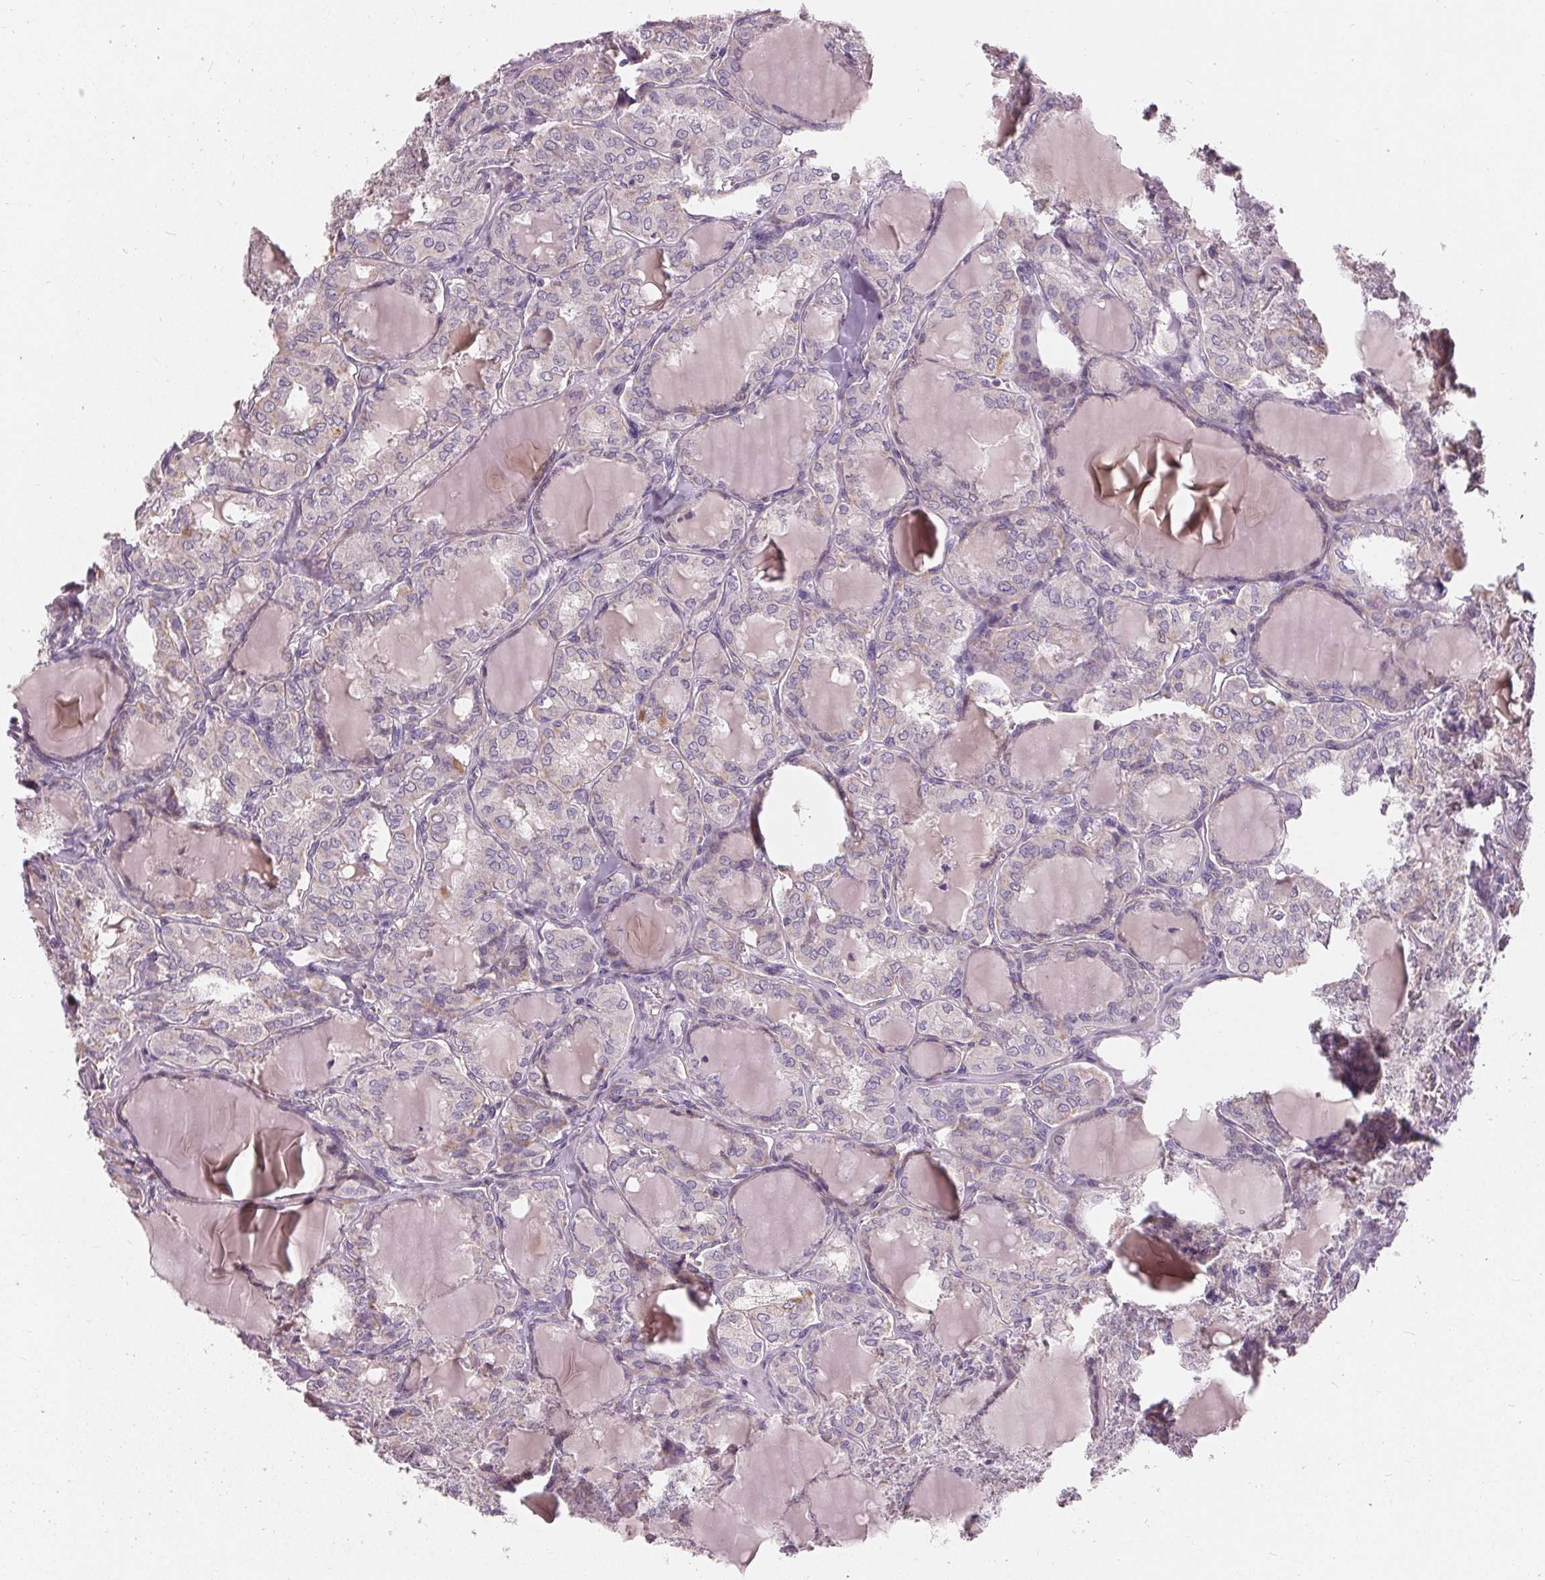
{"staining": {"intensity": "negative", "quantity": "none", "location": "none"}, "tissue": "thyroid cancer", "cell_type": "Tumor cells", "image_type": "cancer", "snomed": [{"axis": "morphology", "description": "Papillary adenocarcinoma, NOS"}, {"axis": "topography", "description": "Thyroid gland"}], "caption": "A high-resolution micrograph shows immunohistochemistry (IHC) staining of papillary adenocarcinoma (thyroid), which shows no significant expression in tumor cells.", "gene": "TRIM60", "patient": {"sex": "male", "age": 20}}